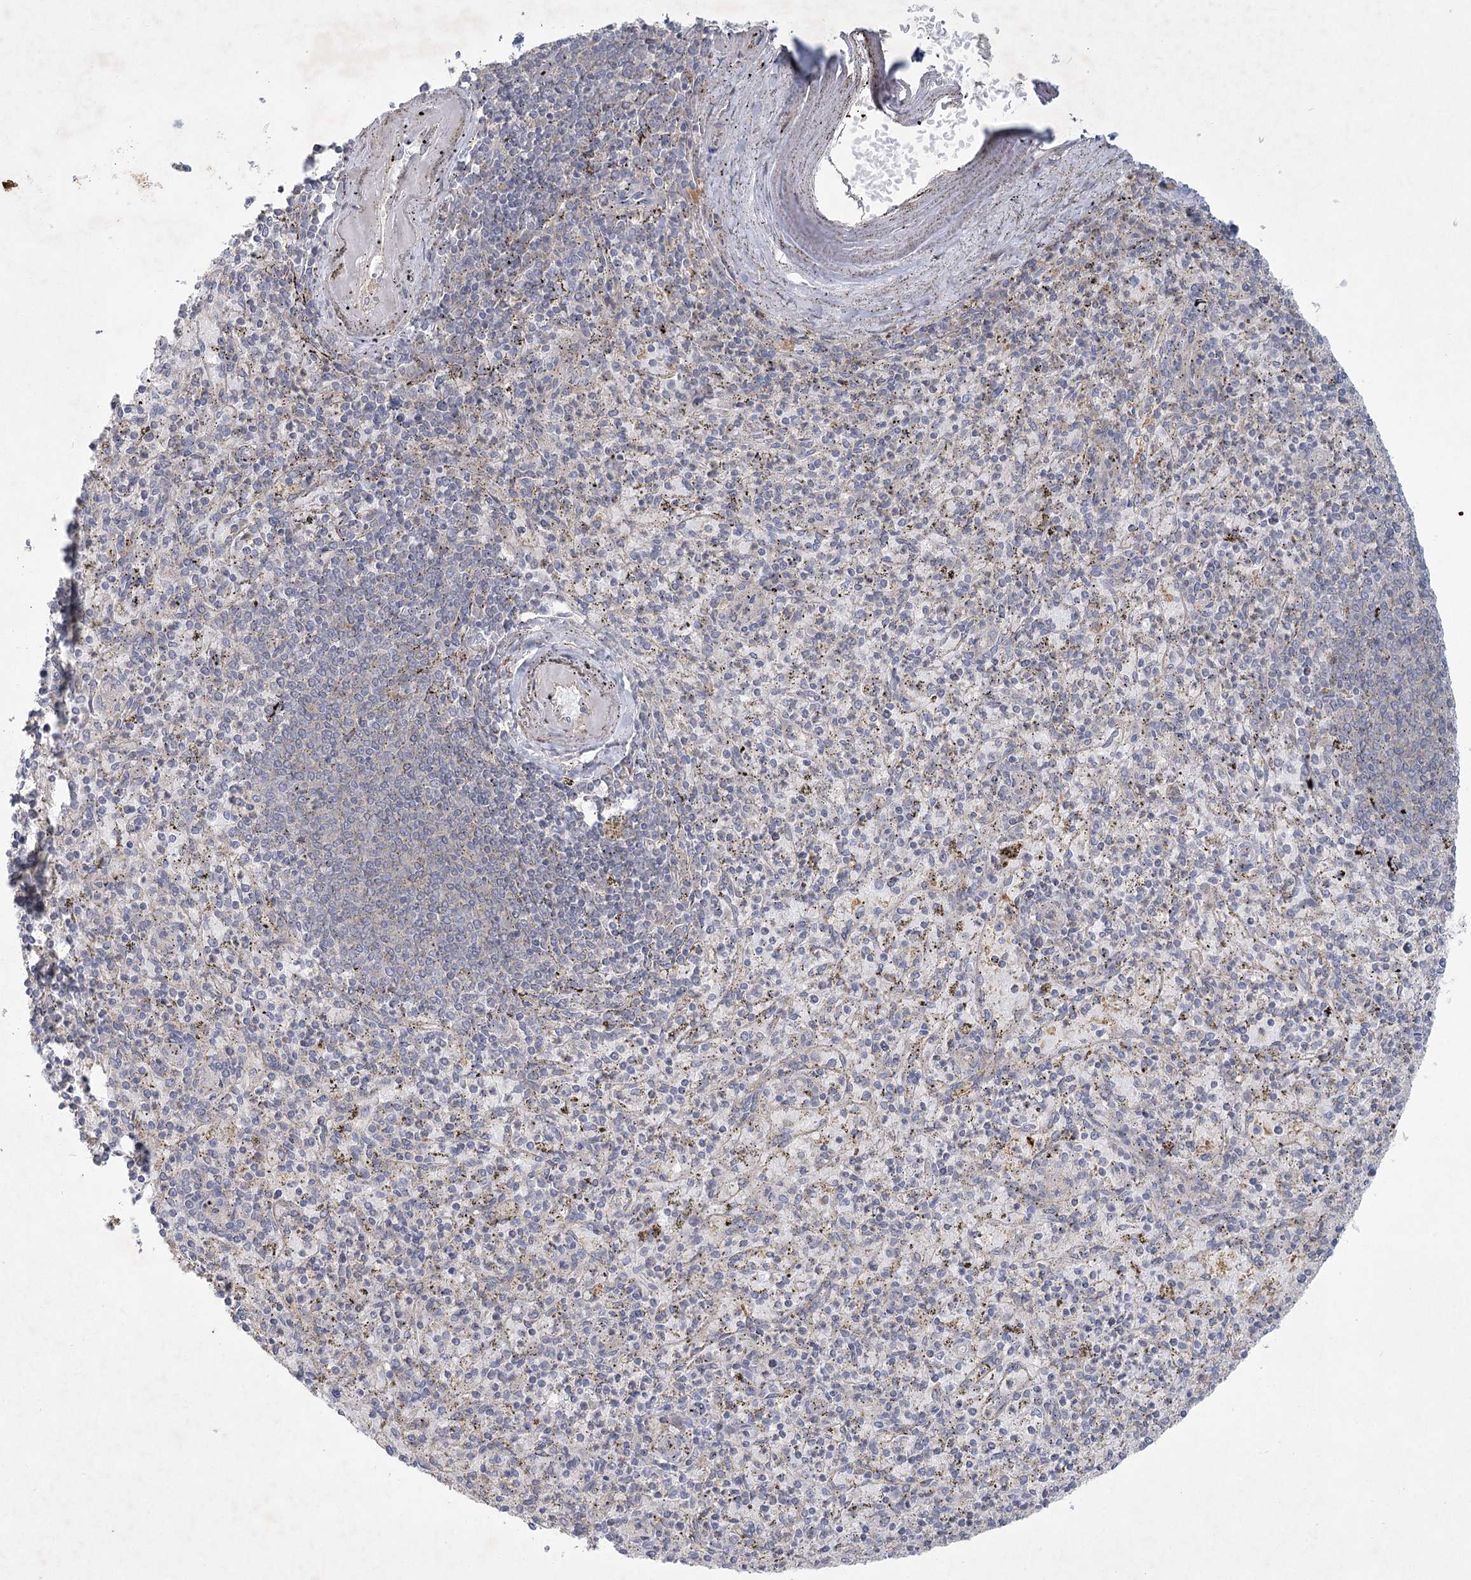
{"staining": {"intensity": "weak", "quantity": "<25%", "location": "cytoplasmic/membranous"}, "tissue": "spleen", "cell_type": "Cells in red pulp", "image_type": "normal", "snomed": [{"axis": "morphology", "description": "Normal tissue, NOS"}, {"axis": "topography", "description": "Spleen"}], "caption": "Spleen stained for a protein using immunohistochemistry shows no expression cells in red pulp.", "gene": "FAM110C", "patient": {"sex": "male", "age": 72}}